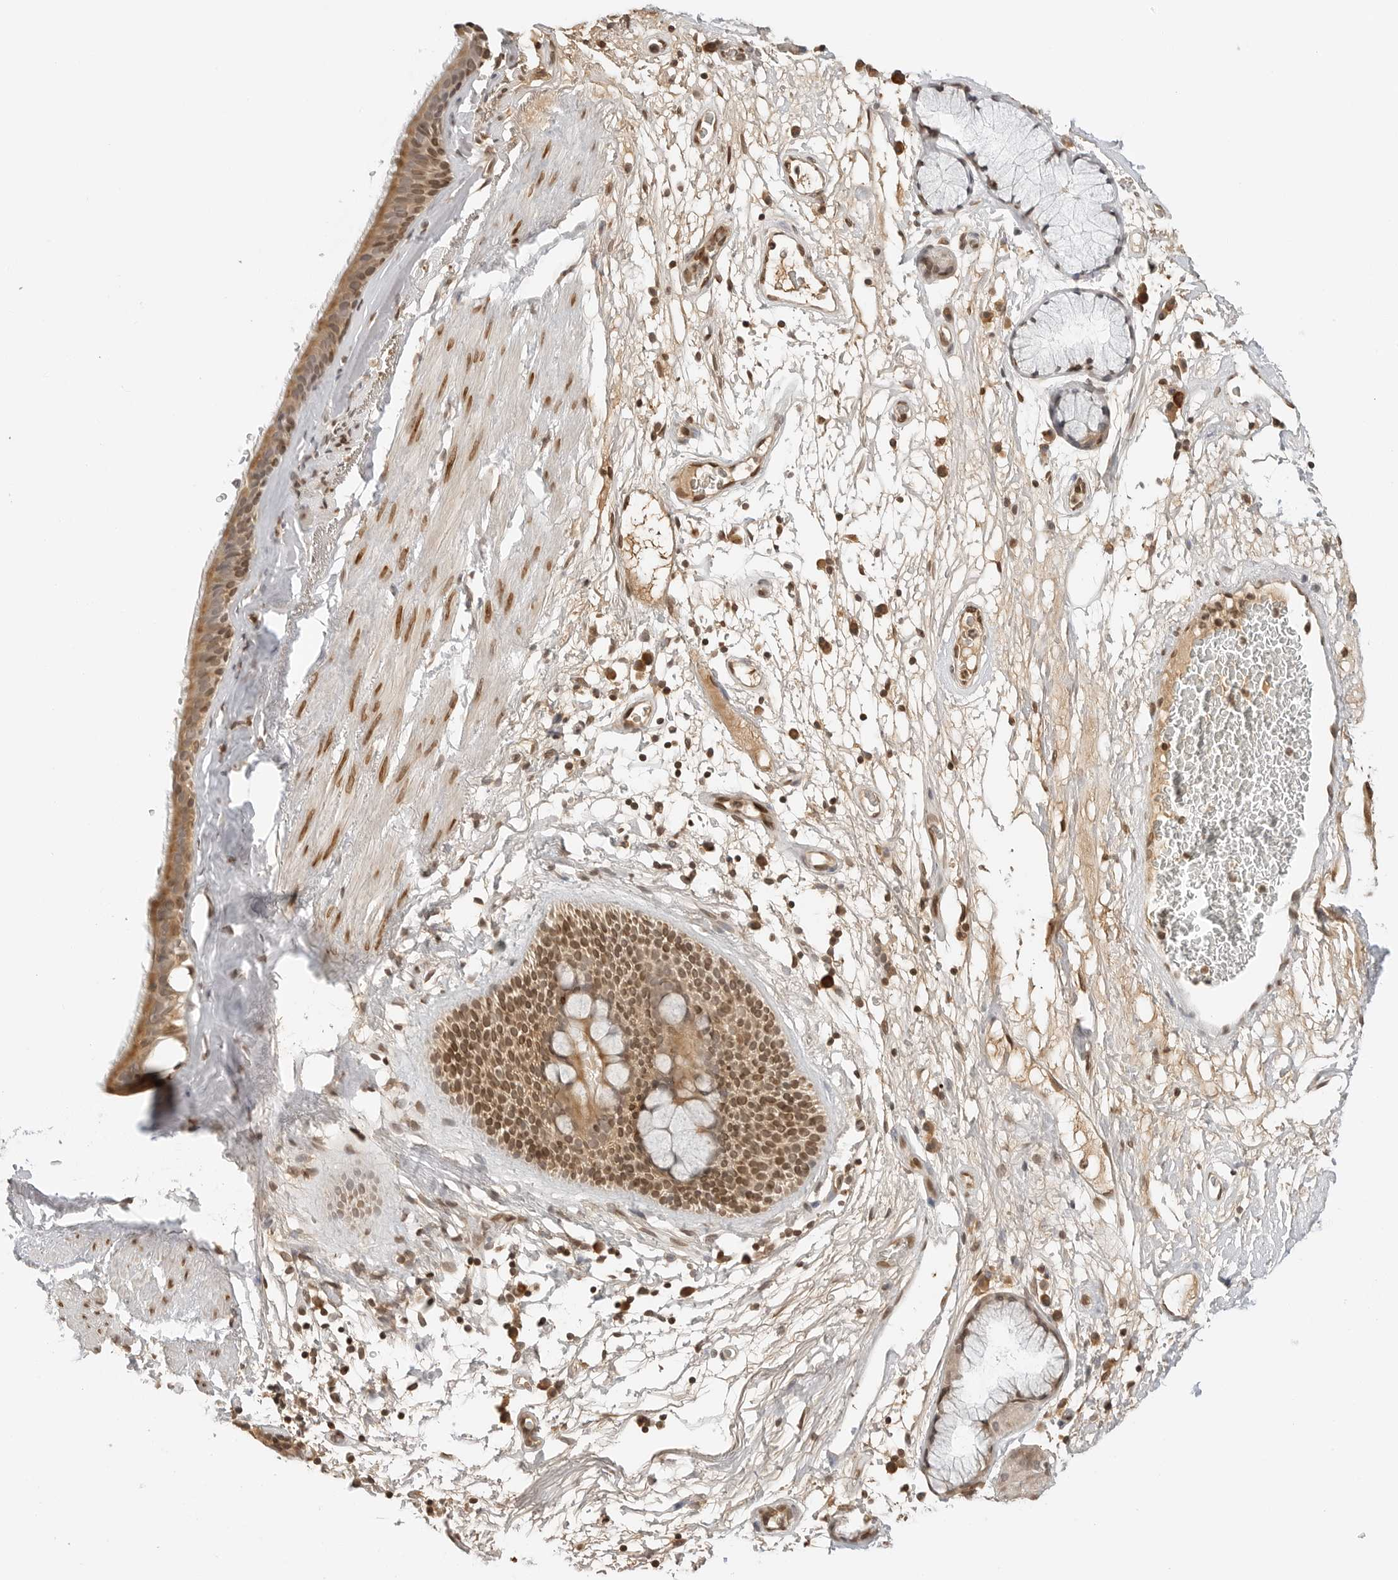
{"staining": {"intensity": "moderate", "quantity": ">75%", "location": "cytoplasmic/membranous,nuclear"}, "tissue": "bronchus", "cell_type": "Respiratory epithelial cells", "image_type": "normal", "snomed": [{"axis": "morphology", "description": "Normal tissue, NOS"}, {"axis": "topography", "description": "Cartilage tissue"}], "caption": "Immunohistochemistry (DAB) staining of unremarkable human bronchus displays moderate cytoplasmic/membranous,nuclear protein positivity in approximately >75% of respiratory epithelial cells.", "gene": "POLH", "patient": {"sex": "female", "age": 63}}